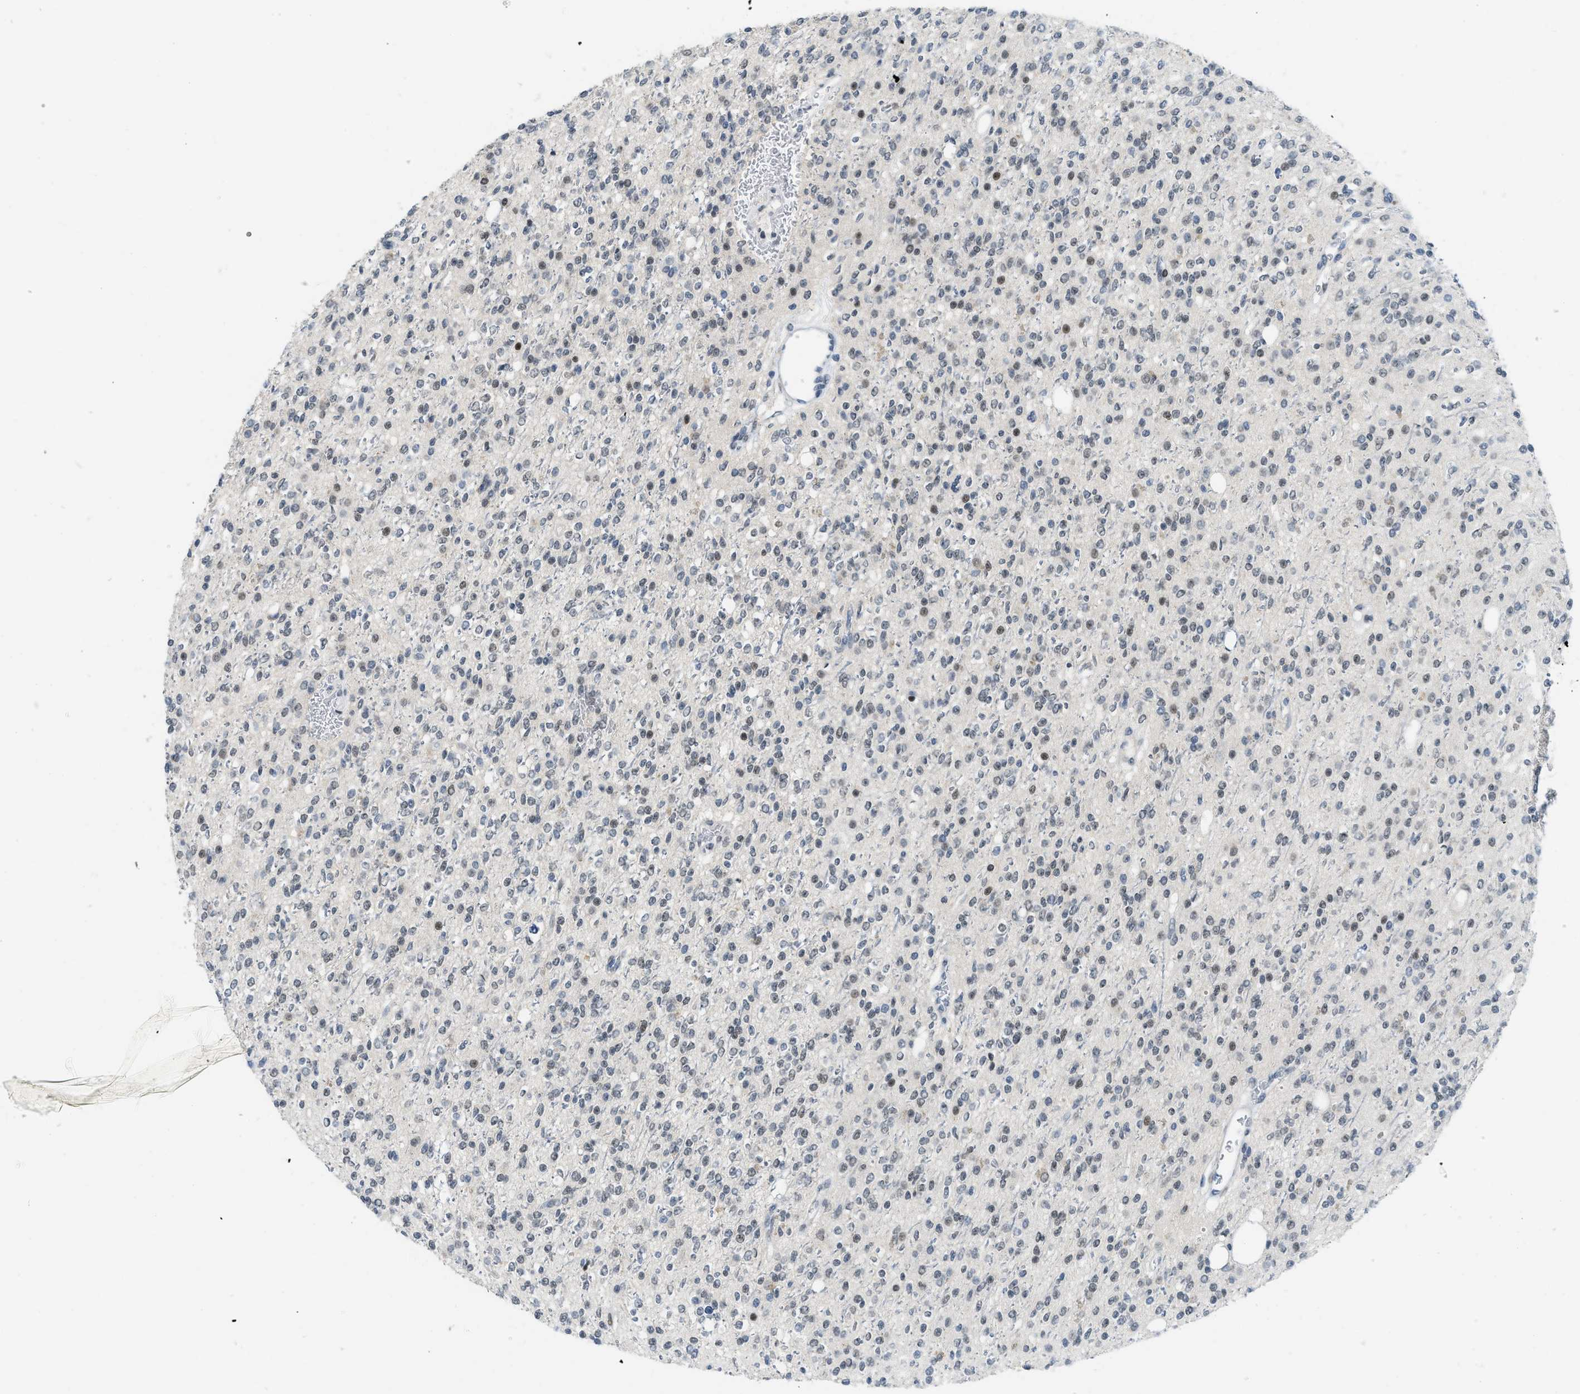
{"staining": {"intensity": "moderate", "quantity": "25%-75%", "location": "nuclear"}, "tissue": "glioma", "cell_type": "Tumor cells", "image_type": "cancer", "snomed": [{"axis": "morphology", "description": "Glioma, malignant, High grade"}, {"axis": "topography", "description": "Brain"}], "caption": "Tumor cells show medium levels of moderate nuclear positivity in about 25%-75% of cells in human malignant high-grade glioma. (Stains: DAB (3,3'-diaminobenzidine) in brown, nuclei in blue, Microscopy: brightfield microscopy at high magnification).", "gene": "PBX1", "patient": {"sex": "male", "age": 34}}